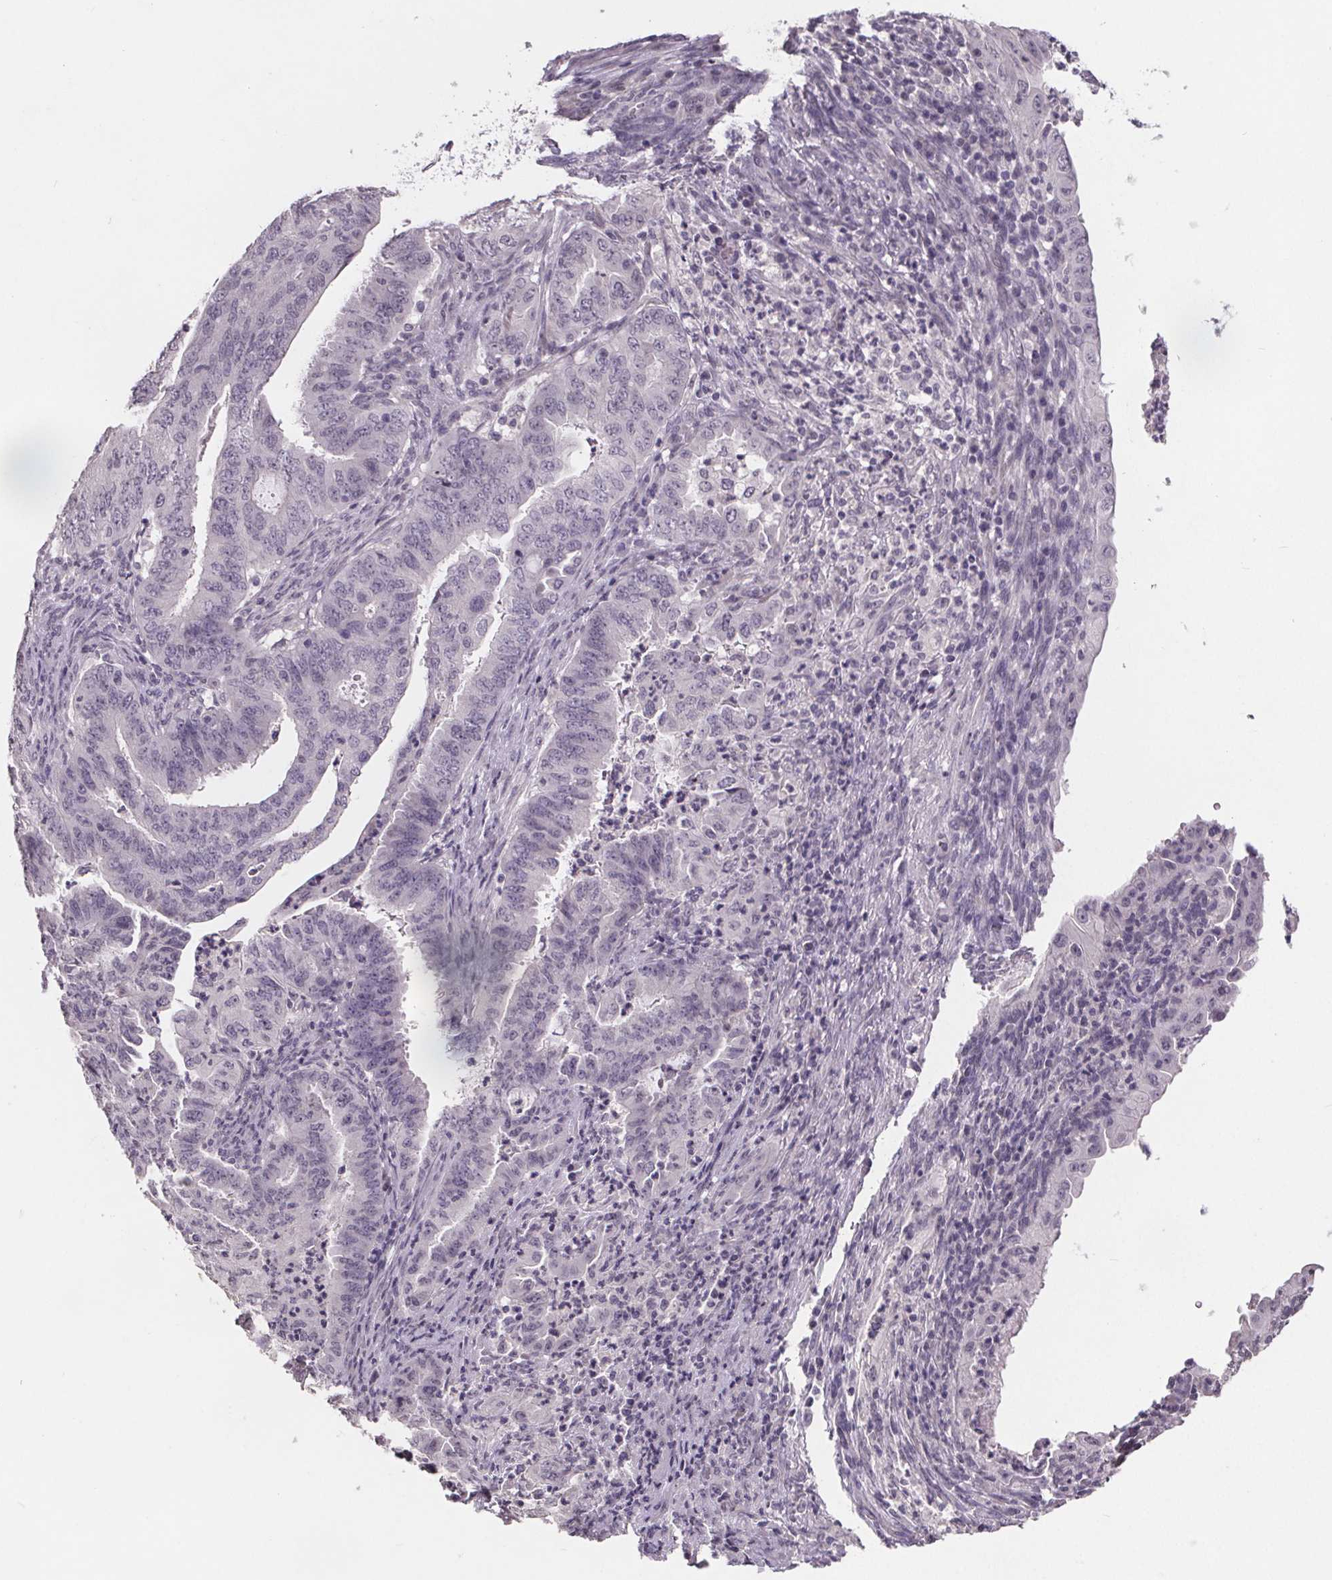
{"staining": {"intensity": "negative", "quantity": "none", "location": "none"}, "tissue": "endometrial cancer", "cell_type": "Tumor cells", "image_type": "cancer", "snomed": [{"axis": "morphology", "description": "Adenocarcinoma, NOS"}, {"axis": "topography", "description": "Endometrium"}], "caption": "There is no significant positivity in tumor cells of endometrial adenocarcinoma.", "gene": "NKX6-1", "patient": {"sex": "female", "age": 51}}